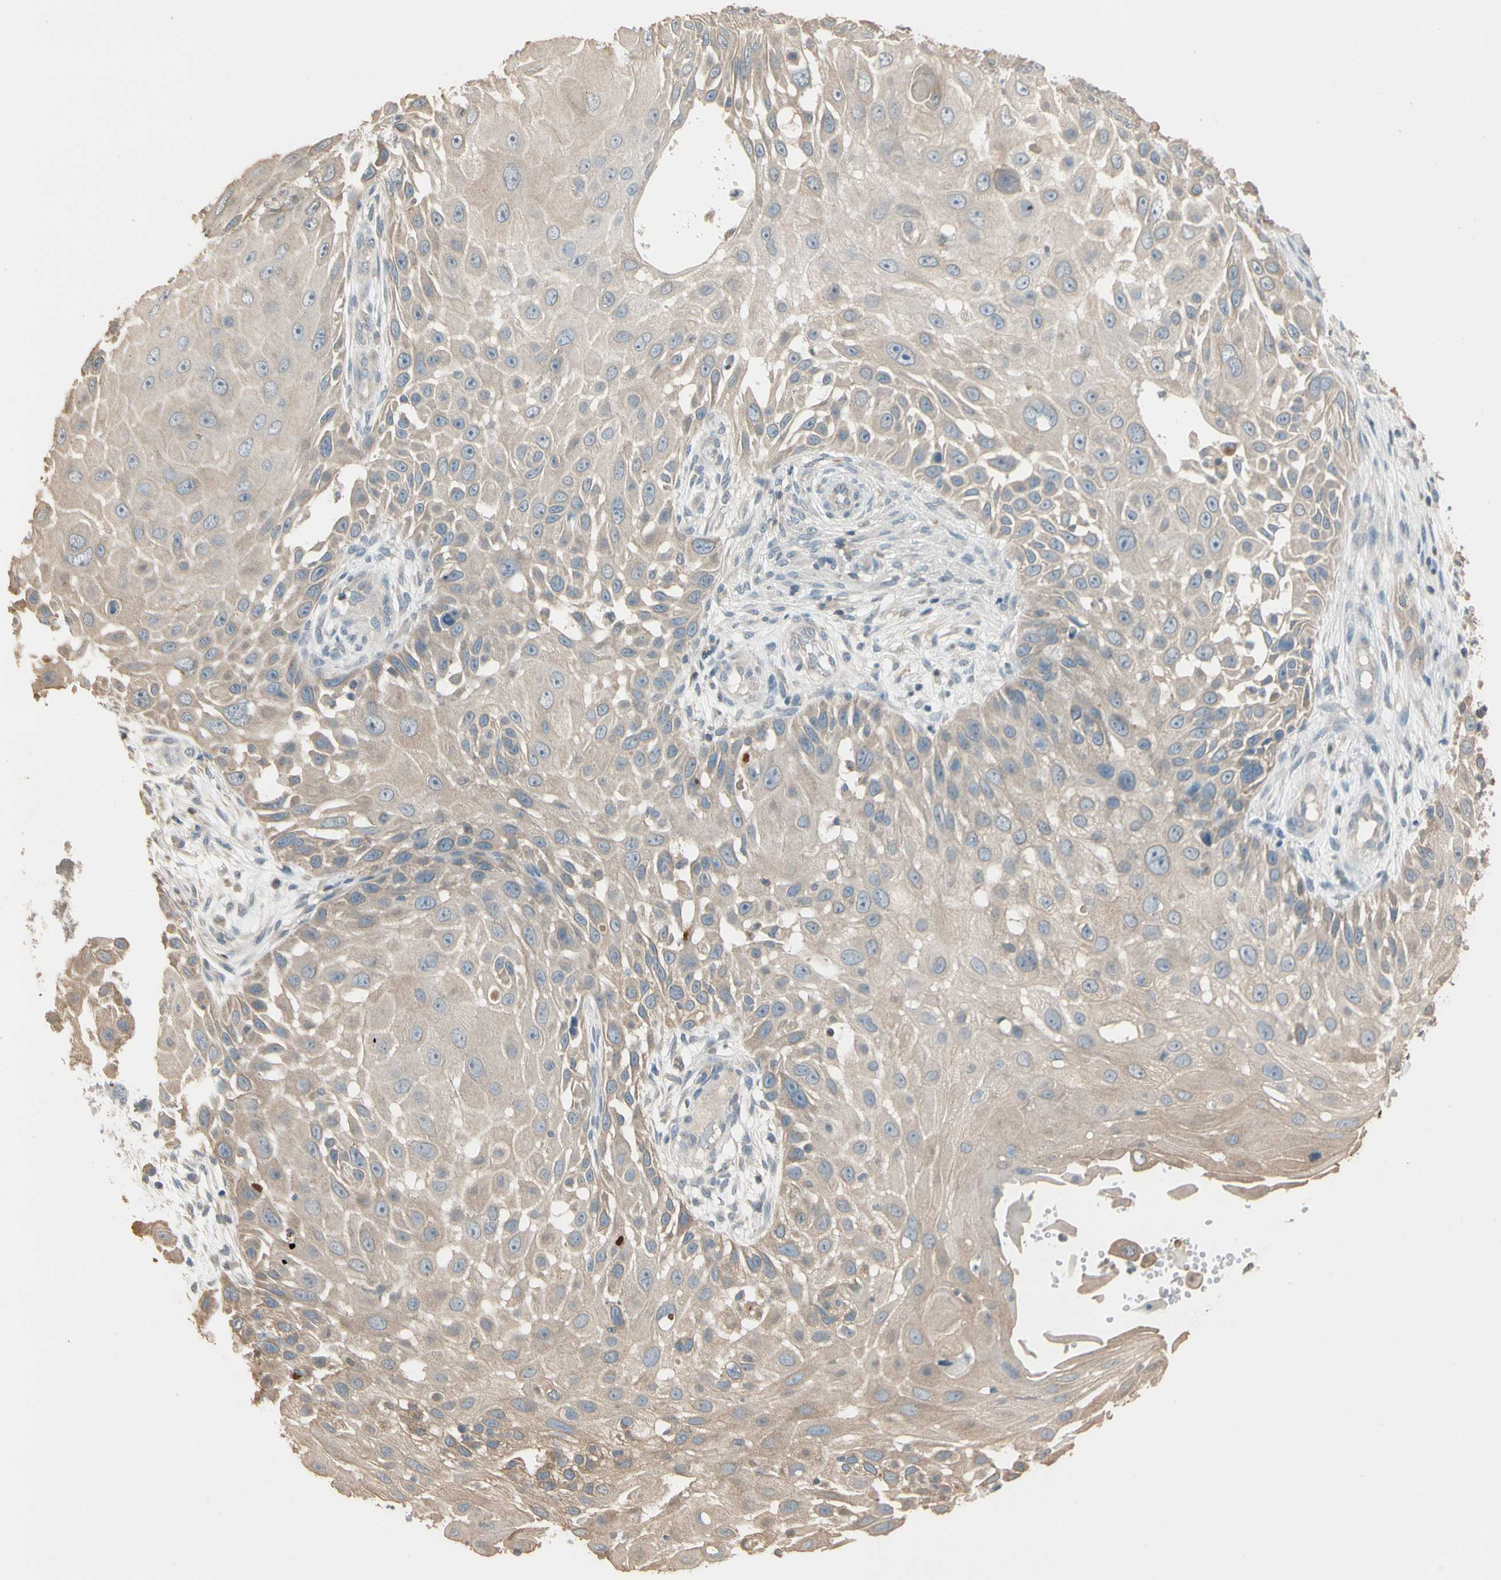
{"staining": {"intensity": "weak", "quantity": ">75%", "location": "cytoplasmic/membranous"}, "tissue": "skin cancer", "cell_type": "Tumor cells", "image_type": "cancer", "snomed": [{"axis": "morphology", "description": "Squamous cell carcinoma, NOS"}, {"axis": "topography", "description": "Skin"}], "caption": "Immunohistochemistry of squamous cell carcinoma (skin) demonstrates low levels of weak cytoplasmic/membranous expression in about >75% of tumor cells.", "gene": "MAP3K7", "patient": {"sex": "female", "age": 44}}